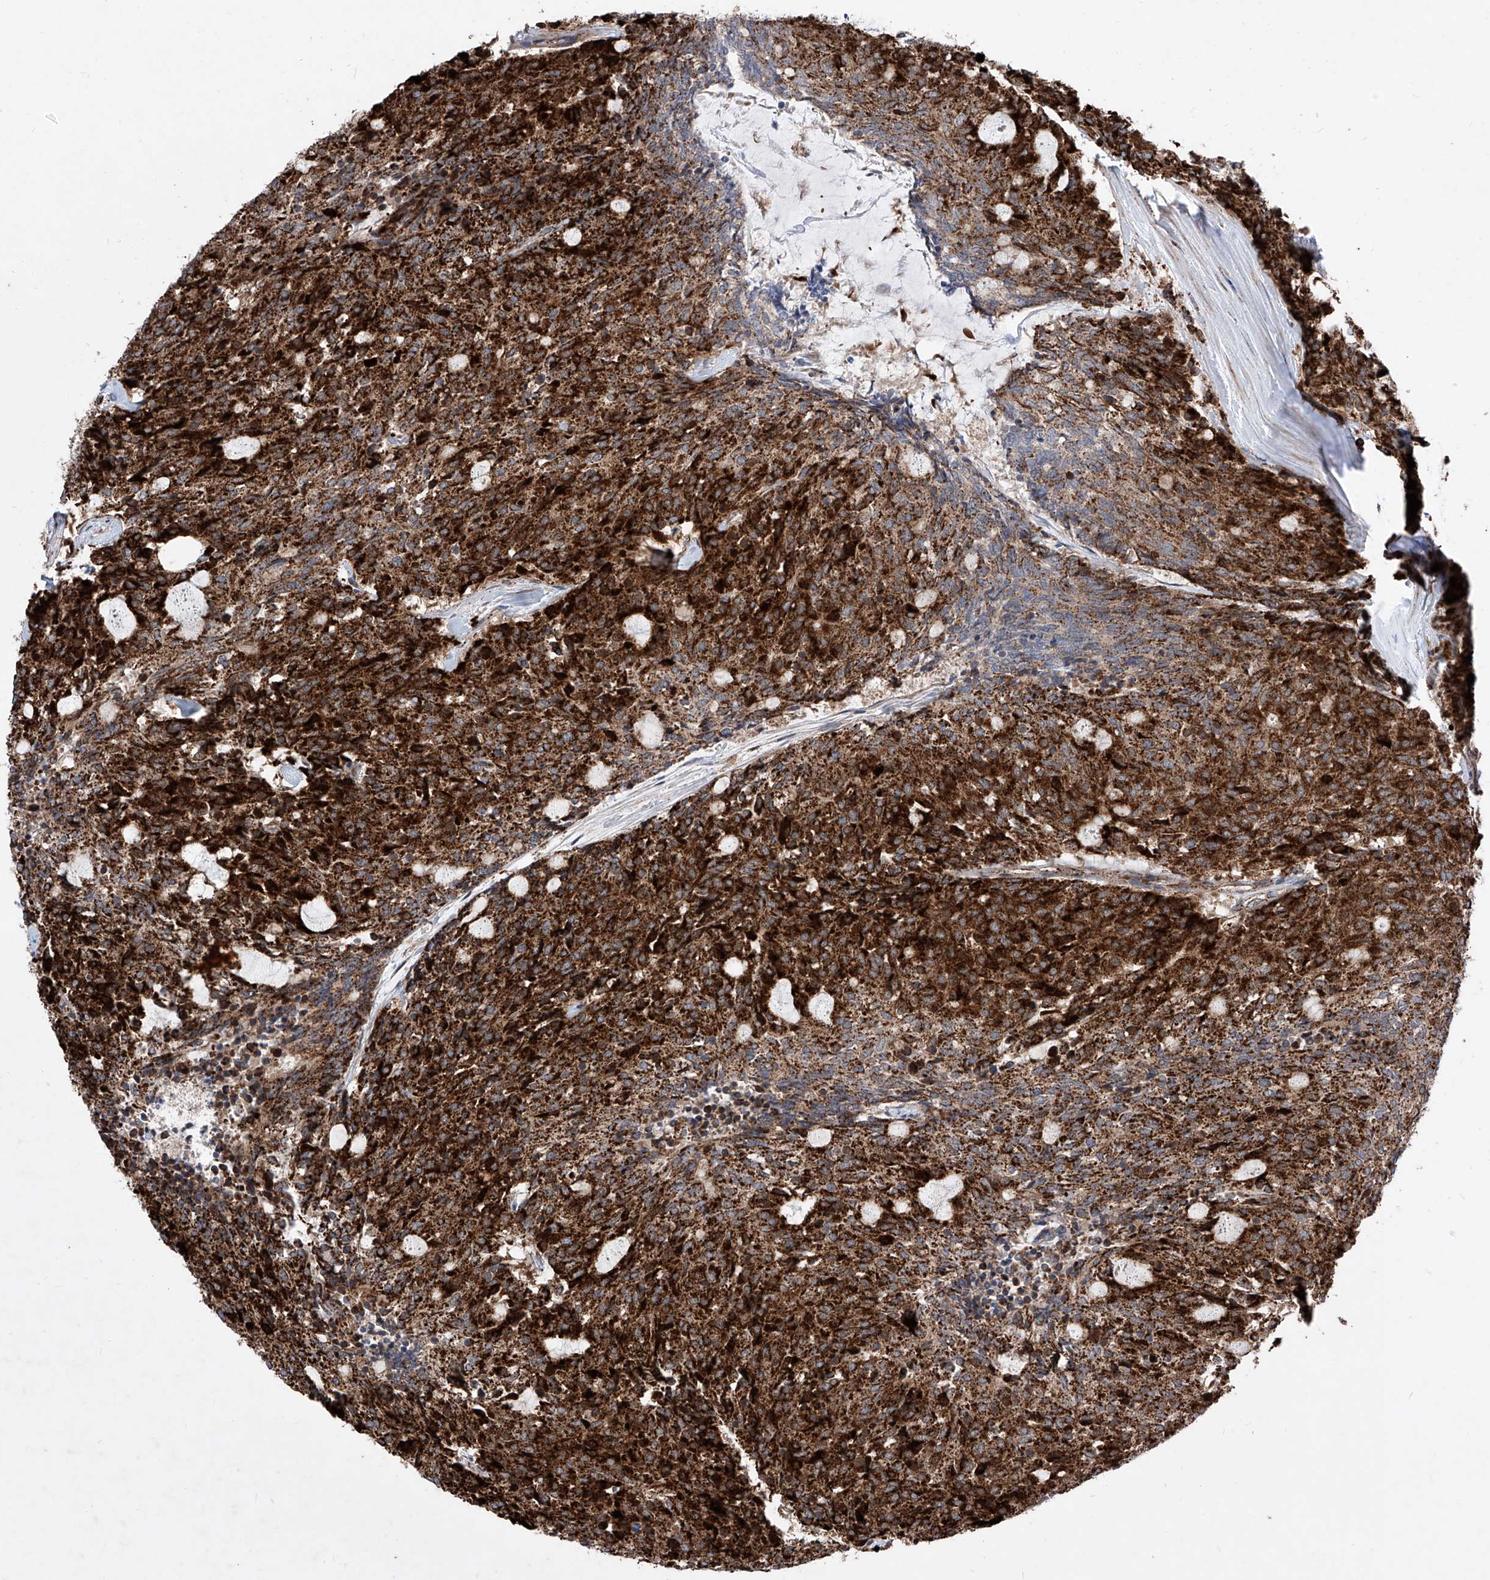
{"staining": {"intensity": "strong", "quantity": ">75%", "location": "cytoplasmic/membranous"}, "tissue": "carcinoid", "cell_type": "Tumor cells", "image_type": "cancer", "snomed": [{"axis": "morphology", "description": "Carcinoid, malignant, NOS"}, {"axis": "topography", "description": "Pancreas"}], "caption": "A micrograph of carcinoid (malignant) stained for a protein shows strong cytoplasmic/membranous brown staining in tumor cells.", "gene": "SEMA6A", "patient": {"sex": "female", "age": 54}}